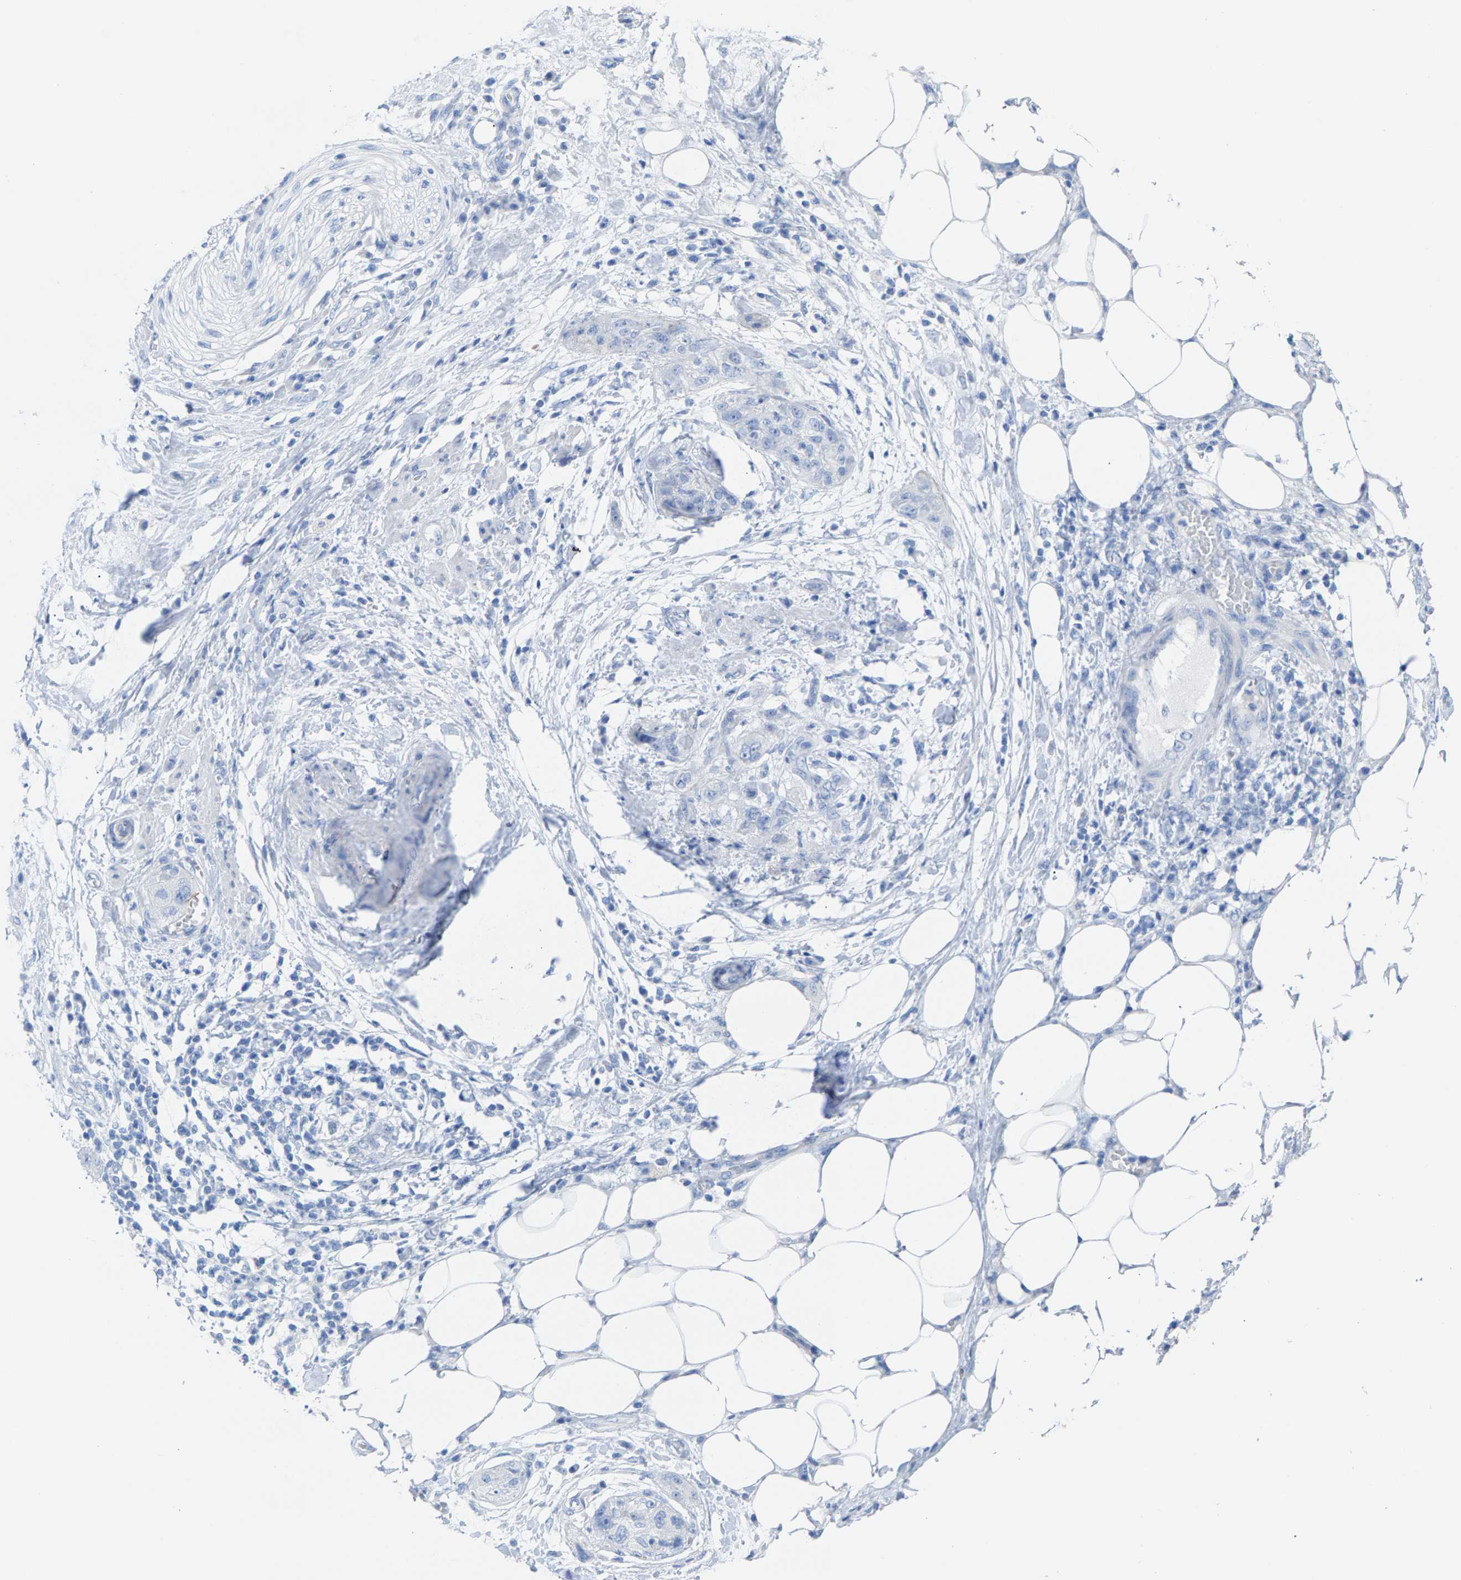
{"staining": {"intensity": "negative", "quantity": "none", "location": "none"}, "tissue": "pancreatic cancer", "cell_type": "Tumor cells", "image_type": "cancer", "snomed": [{"axis": "morphology", "description": "Adenocarcinoma, NOS"}, {"axis": "topography", "description": "Pancreas"}], "caption": "Immunohistochemical staining of pancreatic cancer demonstrates no significant expression in tumor cells.", "gene": "CPA1", "patient": {"sex": "female", "age": 78}}